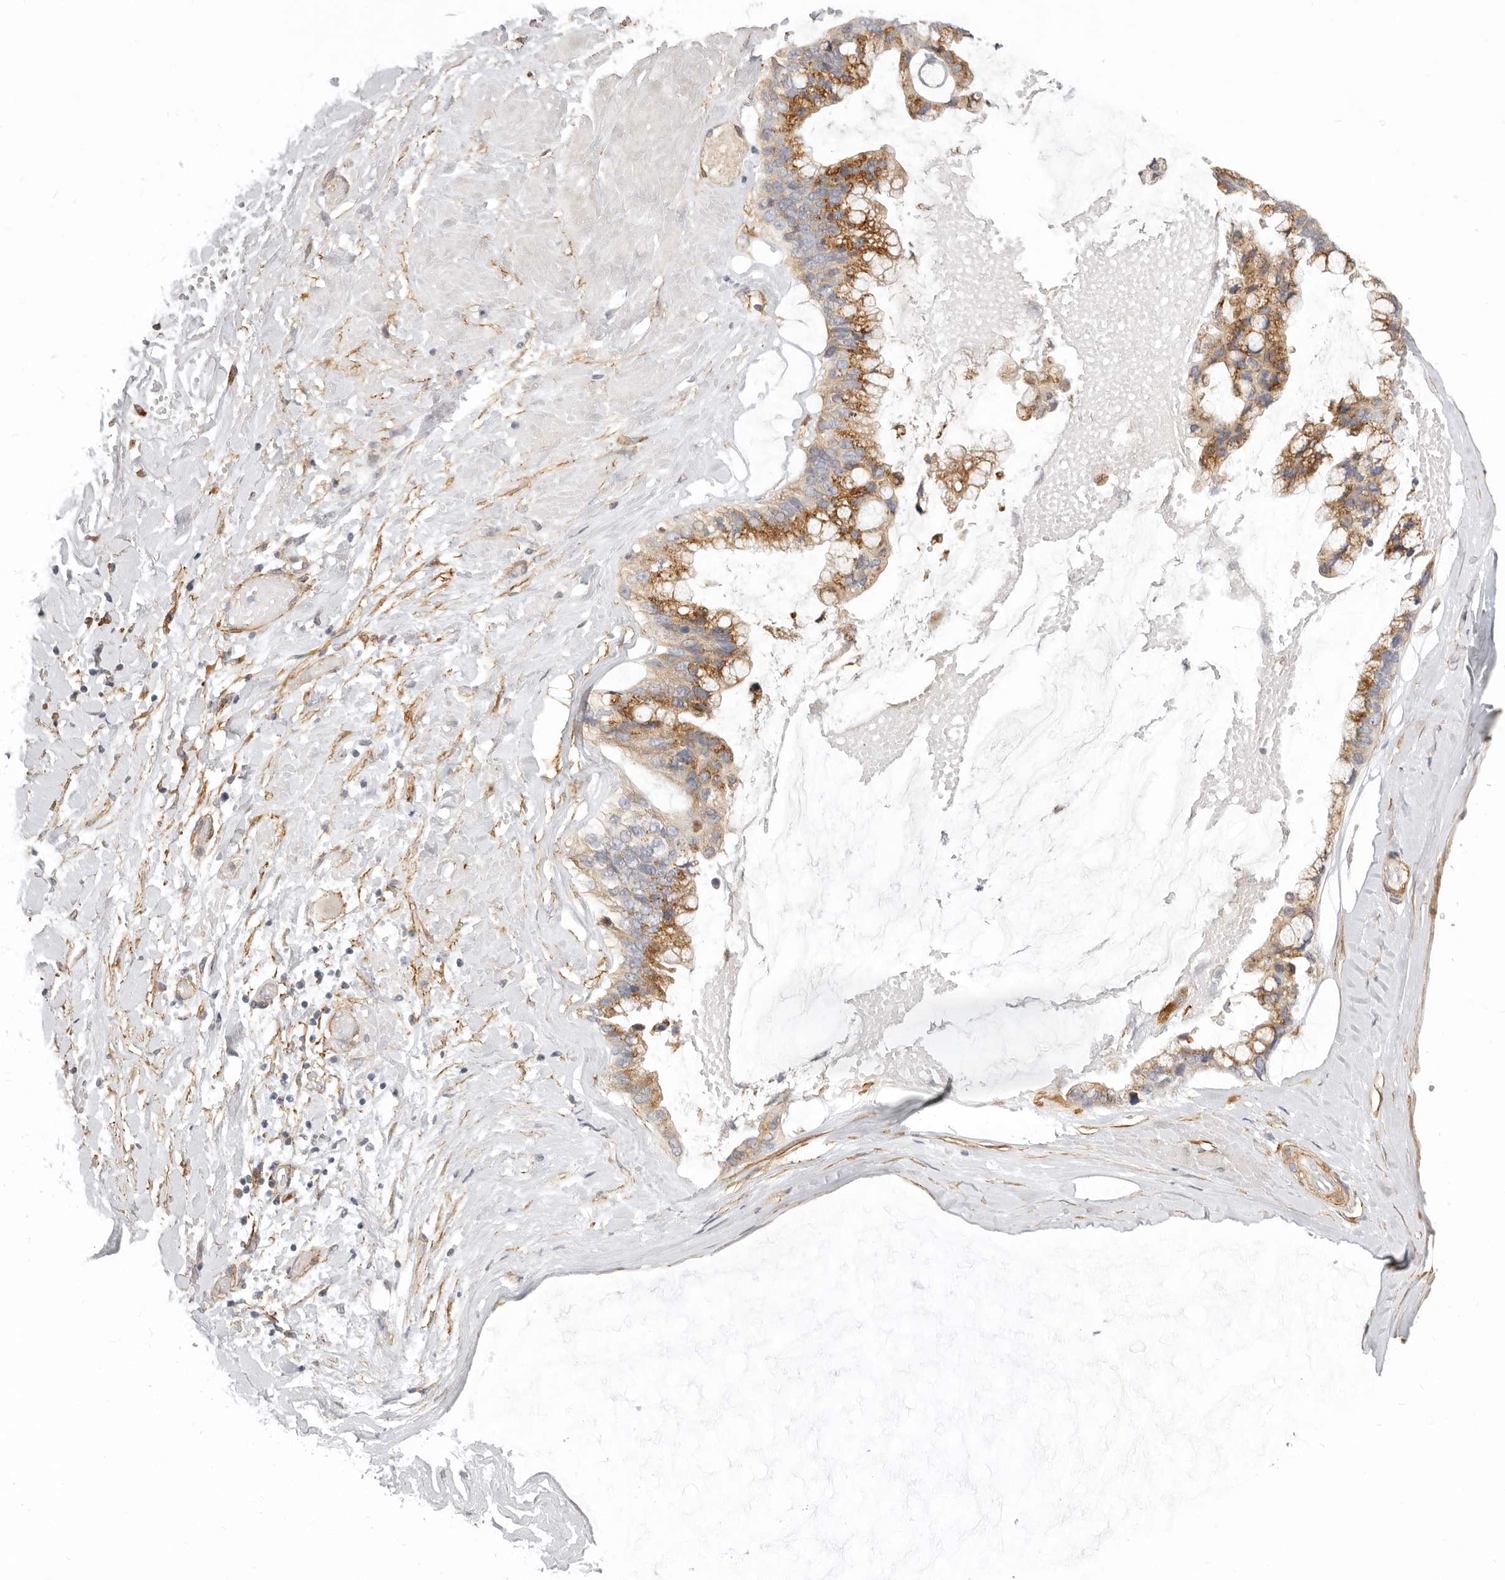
{"staining": {"intensity": "moderate", "quantity": ">75%", "location": "cytoplasmic/membranous"}, "tissue": "ovarian cancer", "cell_type": "Tumor cells", "image_type": "cancer", "snomed": [{"axis": "morphology", "description": "Cystadenocarcinoma, mucinous, NOS"}, {"axis": "topography", "description": "Ovary"}], "caption": "This photomicrograph displays mucinous cystadenocarcinoma (ovarian) stained with immunohistochemistry (IHC) to label a protein in brown. The cytoplasmic/membranous of tumor cells show moderate positivity for the protein. Nuclei are counter-stained blue.", "gene": "RABAC1", "patient": {"sex": "female", "age": 39}}